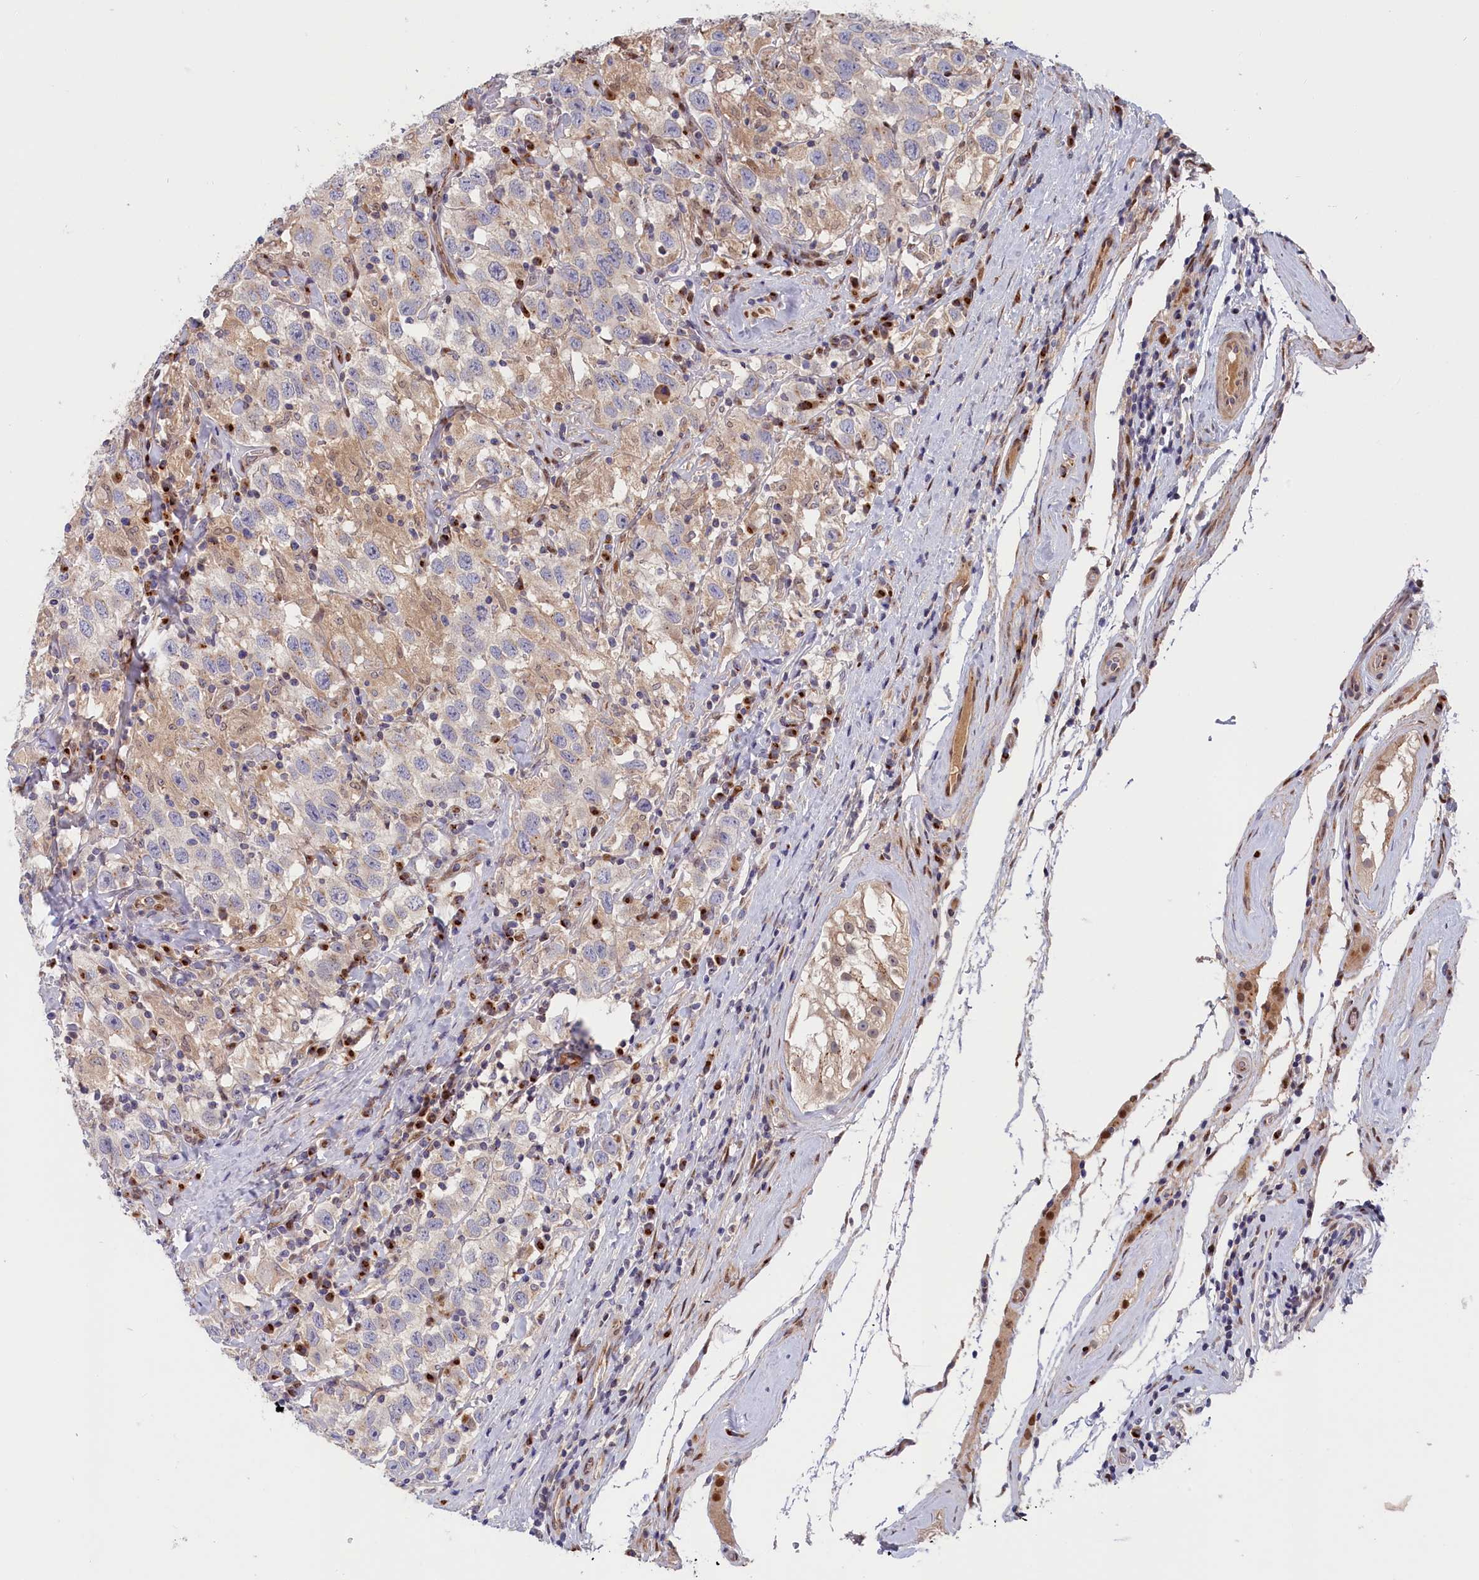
{"staining": {"intensity": "negative", "quantity": "none", "location": "none"}, "tissue": "testis cancer", "cell_type": "Tumor cells", "image_type": "cancer", "snomed": [{"axis": "morphology", "description": "Seminoma, NOS"}, {"axis": "topography", "description": "Testis"}], "caption": "Immunohistochemistry (IHC) of human testis seminoma reveals no staining in tumor cells. Nuclei are stained in blue.", "gene": "CHST12", "patient": {"sex": "male", "age": 41}}